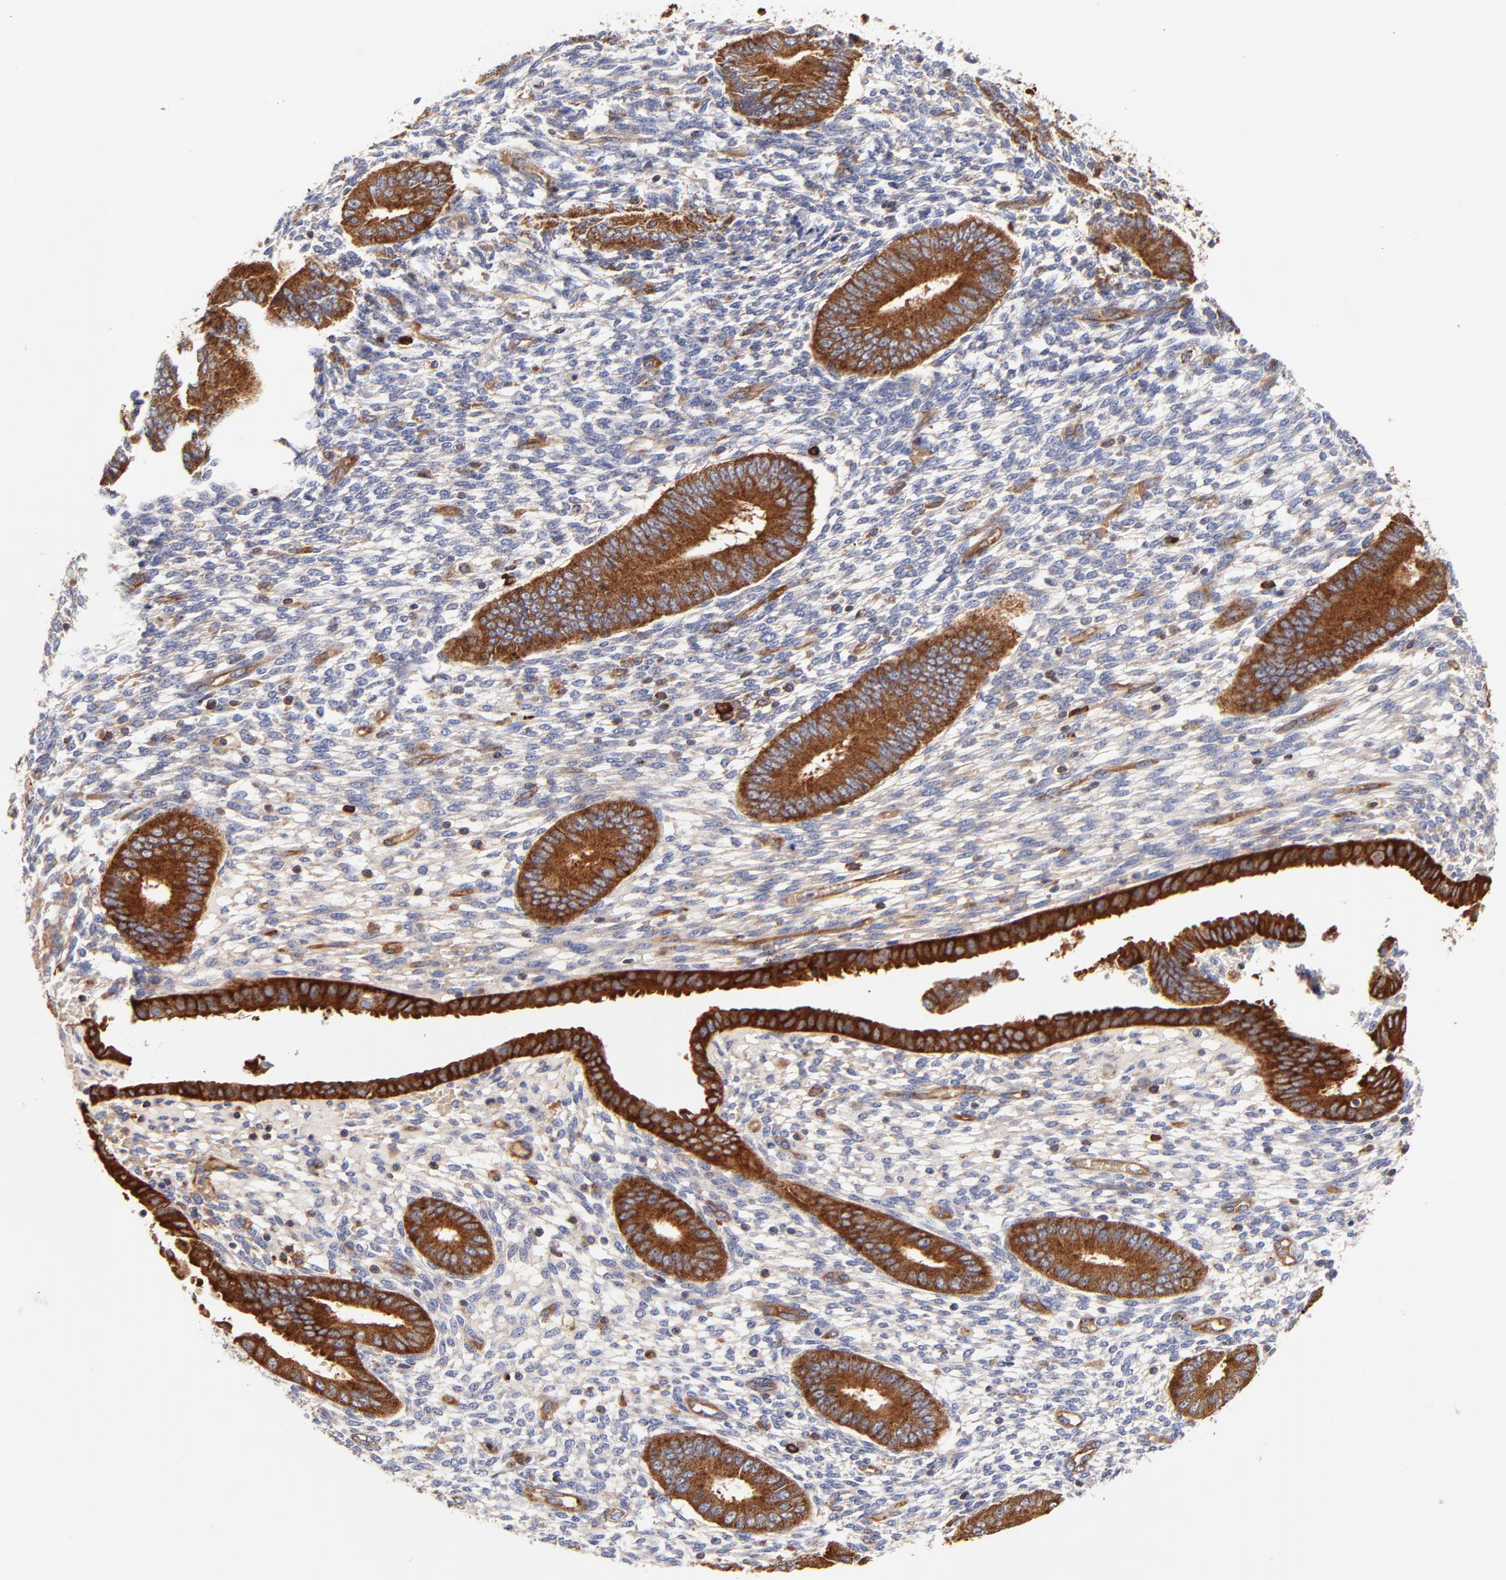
{"staining": {"intensity": "negative", "quantity": "none", "location": "none"}, "tissue": "endometrium", "cell_type": "Cells in endometrial stroma", "image_type": "normal", "snomed": [{"axis": "morphology", "description": "Normal tissue, NOS"}, {"axis": "topography", "description": "Endometrium"}], "caption": "IHC micrograph of benign endometrium stained for a protein (brown), which displays no staining in cells in endometrial stroma. Brightfield microscopy of immunohistochemistry stained with DAB (3,3'-diaminobenzidine) (brown) and hematoxylin (blue), captured at high magnification.", "gene": "CD2AP", "patient": {"sex": "female", "age": 42}}